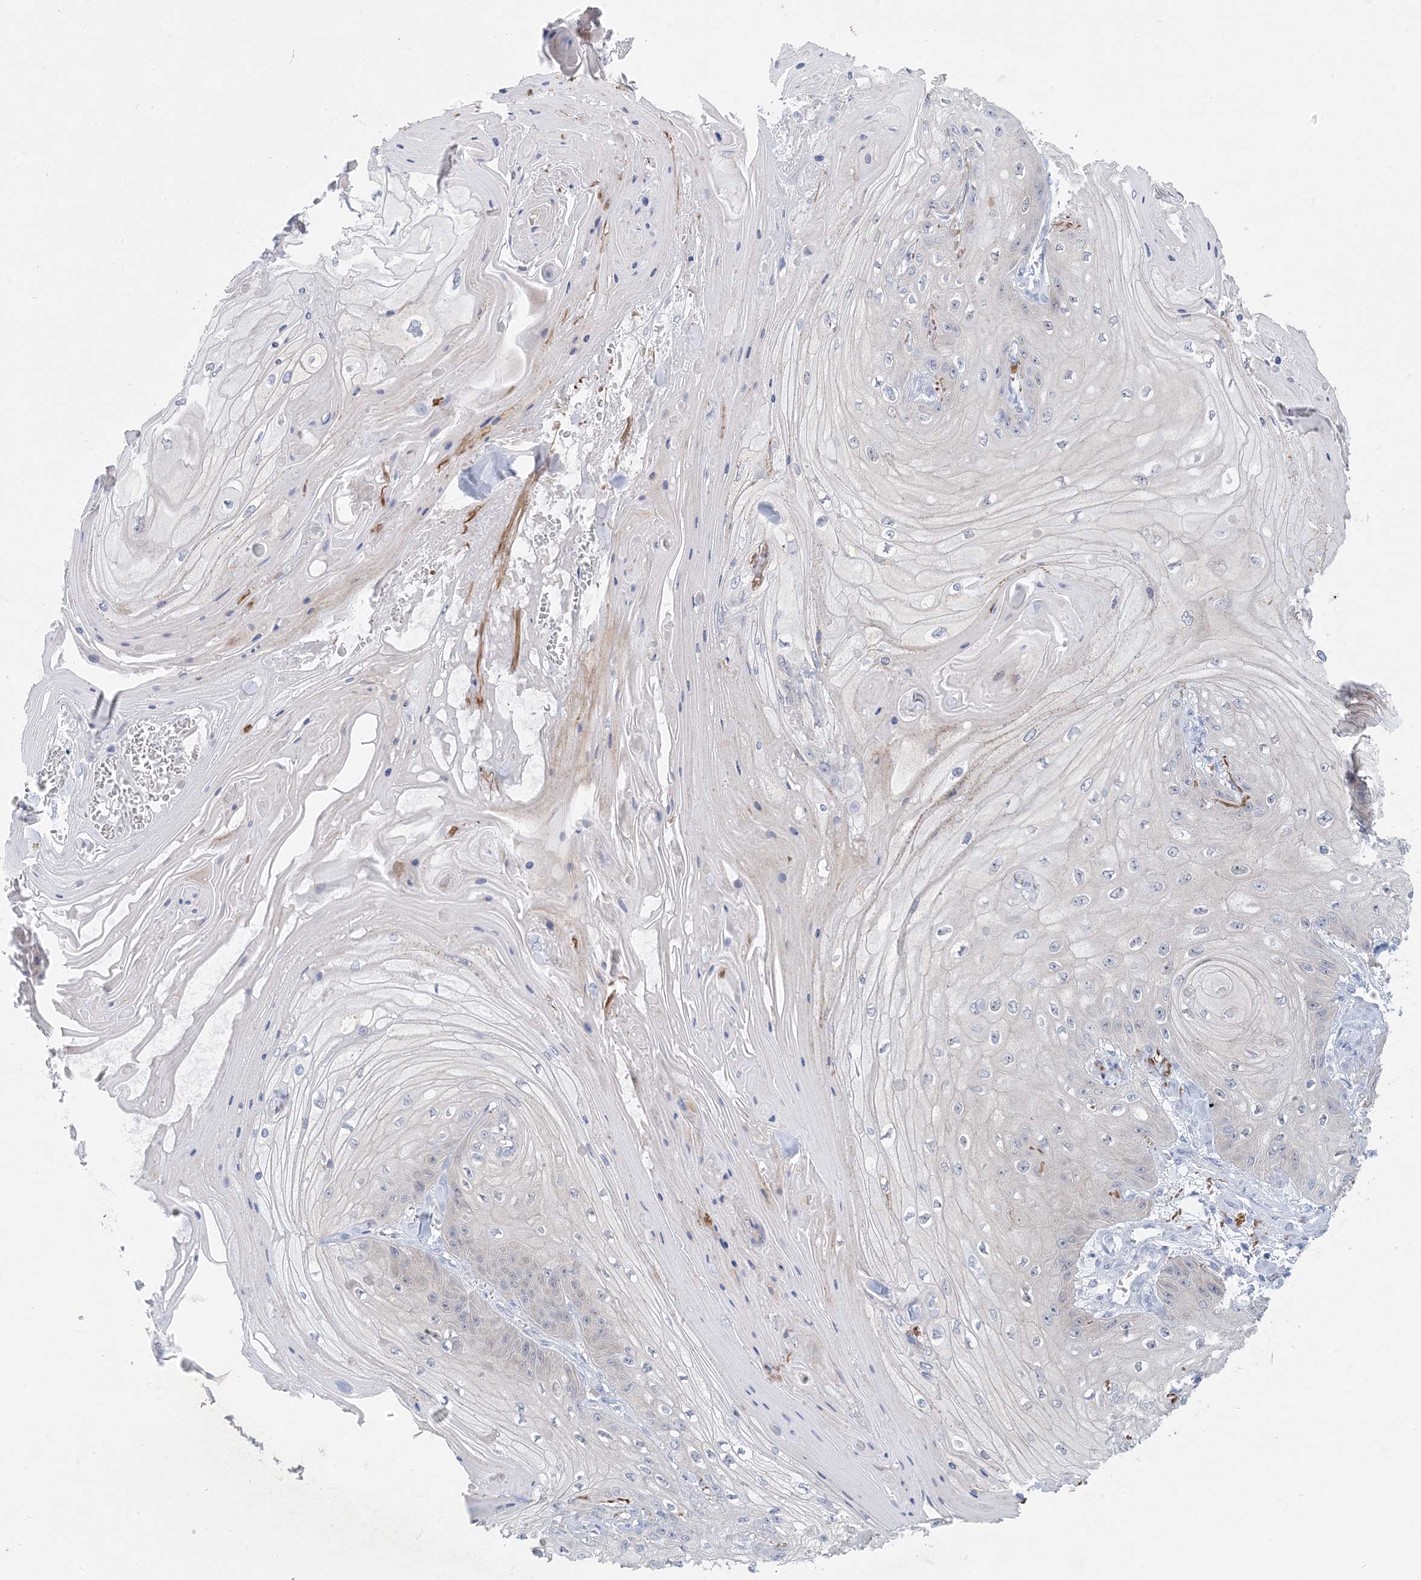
{"staining": {"intensity": "negative", "quantity": "none", "location": "none"}, "tissue": "skin cancer", "cell_type": "Tumor cells", "image_type": "cancer", "snomed": [{"axis": "morphology", "description": "Squamous cell carcinoma, NOS"}, {"axis": "topography", "description": "Skin"}], "caption": "High power microscopy histopathology image of an IHC histopathology image of squamous cell carcinoma (skin), revealing no significant staining in tumor cells.", "gene": "SH3YL1", "patient": {"sex": "male", "age": 74}}